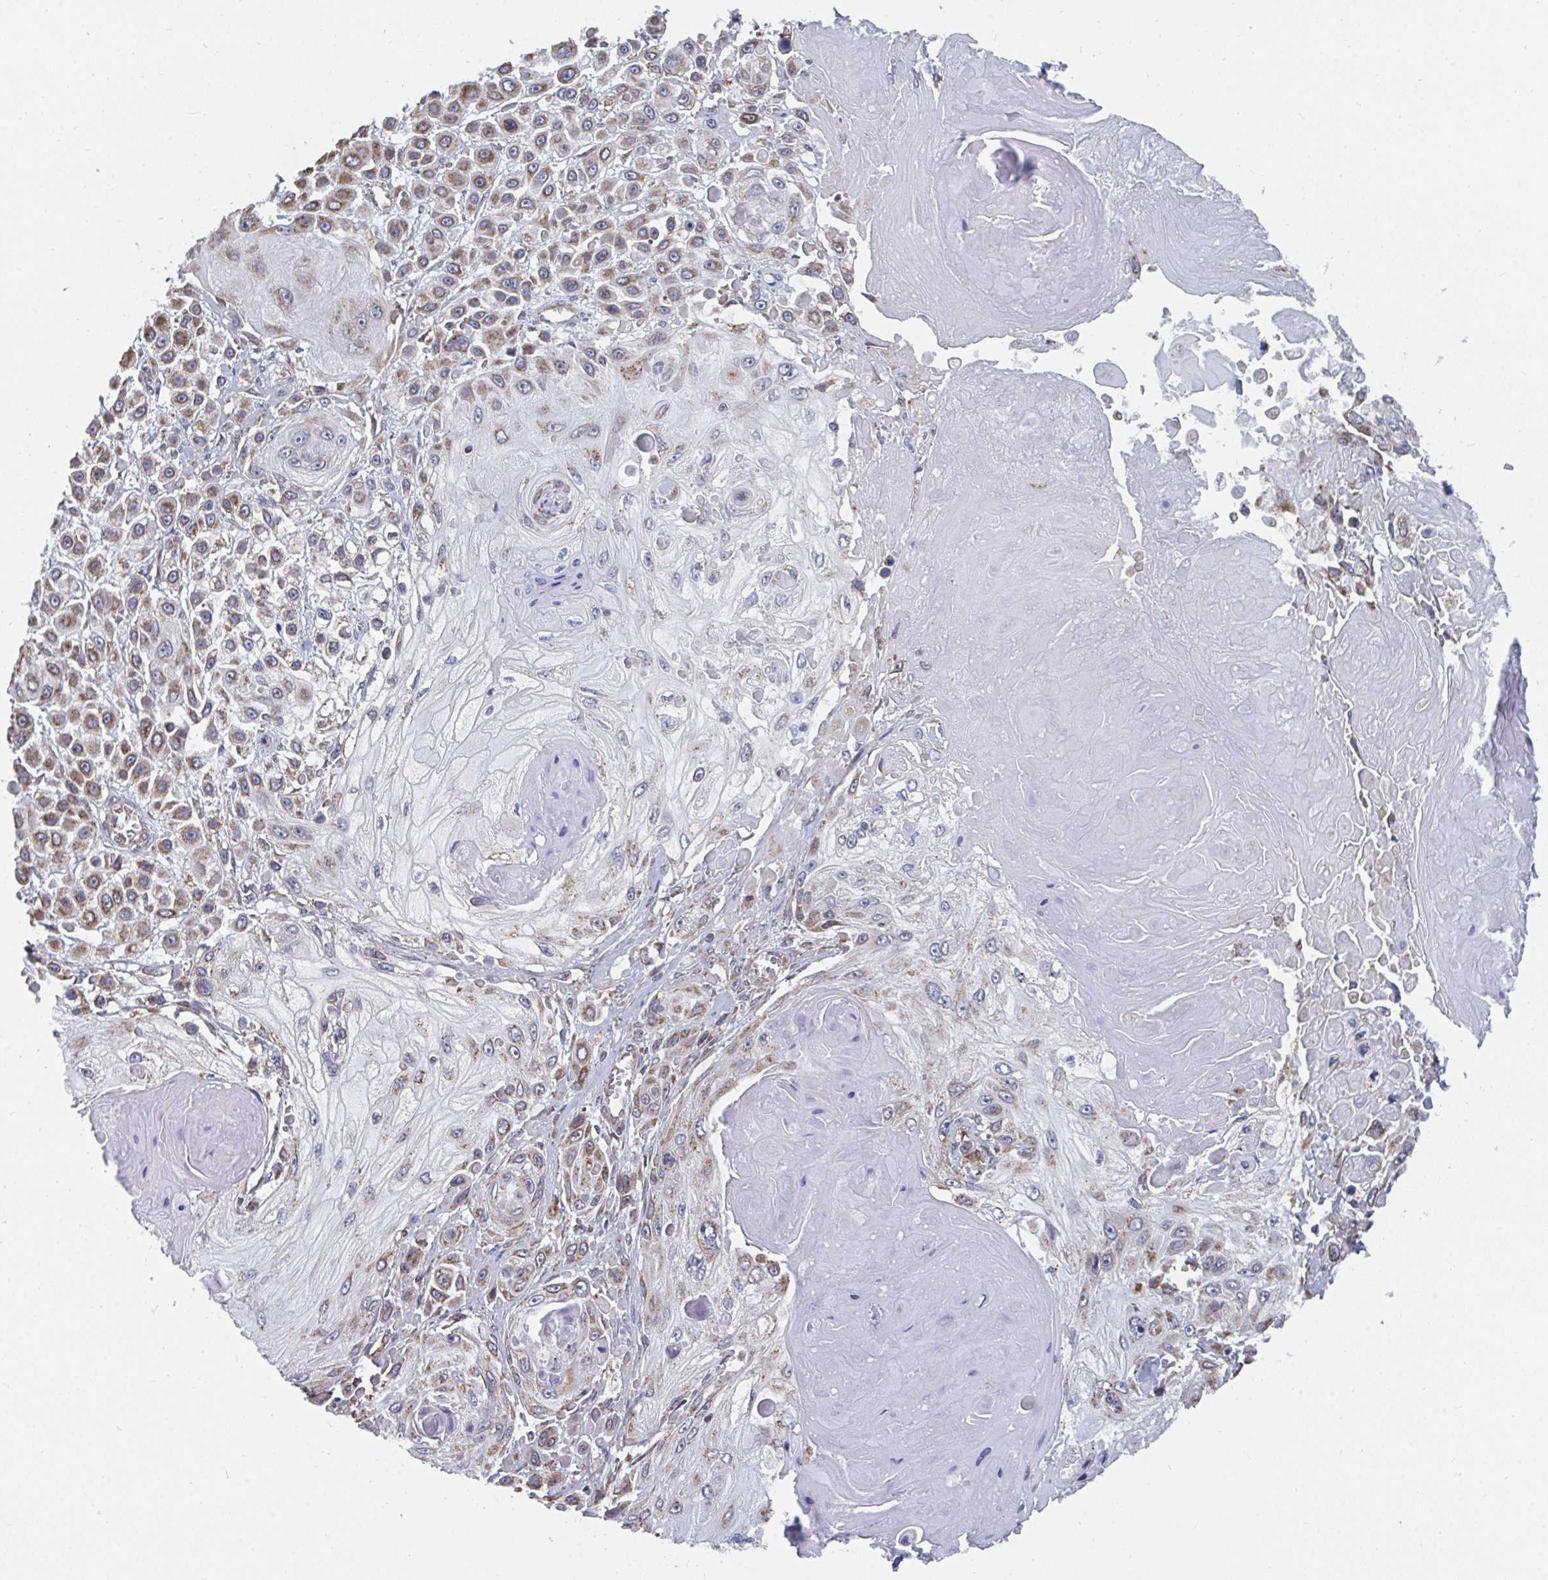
{"staining": {"intensity": "moderate", "quantity": ">75%", "location": "cytoplasmic/membranous"}, "tissue": "skin cancer", "cell_type": "Tumor cells", "image_type": "cancer", "snomed": [{"axis": "morphology", "description": "Squamous cell carcinoma, NOS"}, {"axis": "topography", "description": "Skin"}], "caption": "Protein analysis of skin squamous cell carcinoma tissue exhibits moderate cytoplasmic/membranous staining in about >75% of tumor cells.", "gene": "ELAVL1", "patient": {"sex": "male", "age": 67}}